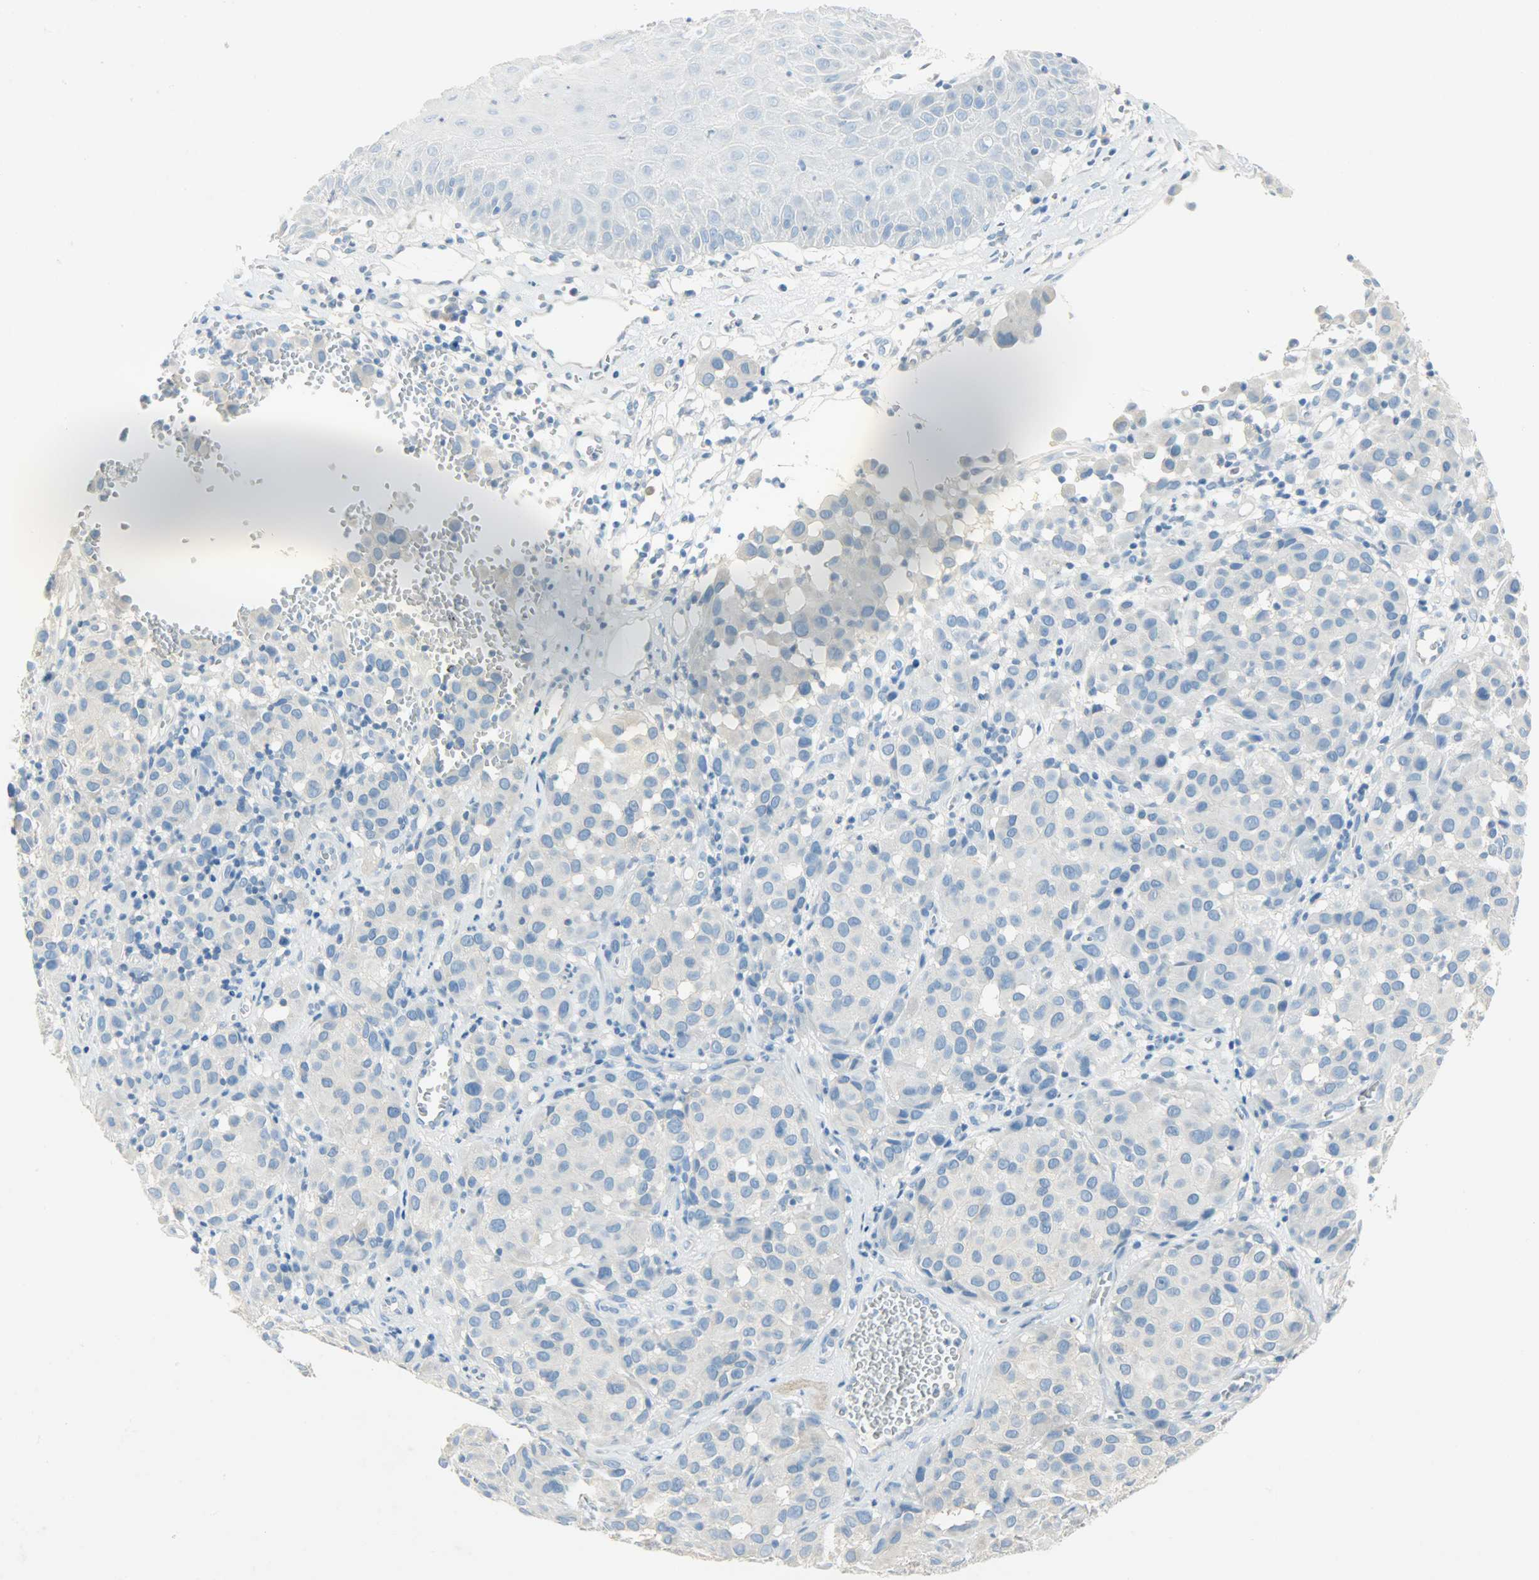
{"staining": {"intensity": "negative", "quantity": "none", "location": "none"}, "tissue": "melanoma", "cell_type": "Tumor cells", "image_type": "cancer", "snomed": [{"axis": "morphology", "description": "Malignant melanoma, NOS"}, {"axis": "topography", "description": "Skin"}], "caption": "This histopathology image is of melanoma stained with IHC to label a protein in brown with the nuclei are counter-stained blue. There is no expression in tumor cells.", "gene": "PROM1", "patient": {"sex": "female", "age": 21}}